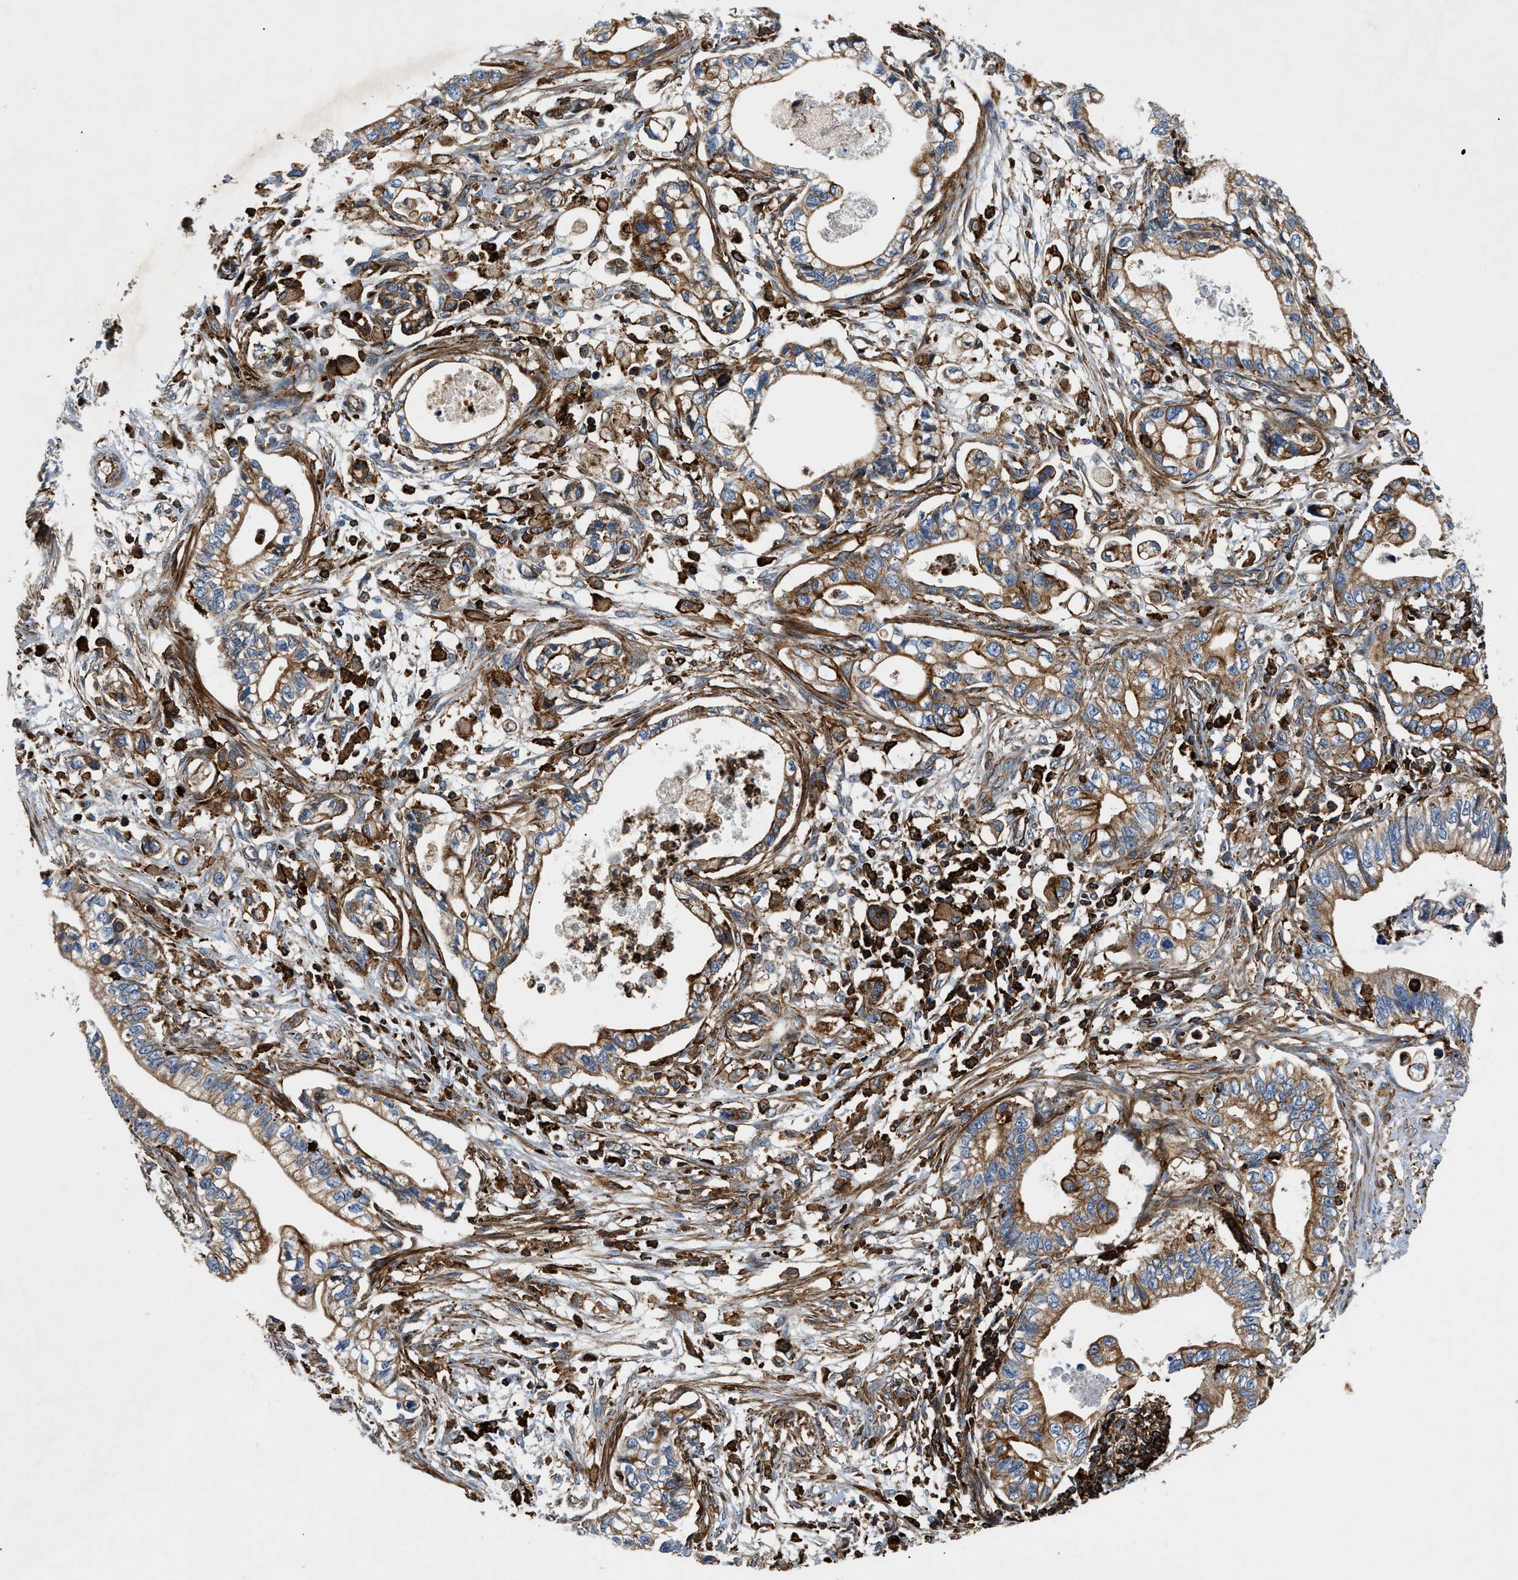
{"staining": {"intensity": "moderate", "quantity": ">75%", "location": "cytoplasmic/membranous"}, "tissue": "pancreatic cancer", "cell_type": "Tumor cells", "image_type": "cancer", "snomed": [{"axis": "morphology", "description": "Adenocarcinoma, NOS"}, {"axis": "topography", "description": "Pancreas"}], "caption": "The histopathology image exhibits immunohistochemical staining of pancreatic adenocarcinoma. There is moderate cytoplasmic/membranous positivity is identified in approximately >75% of tumor cells.", "gene": "DHODH", "patient": {"sex": "male", "age": 56}}